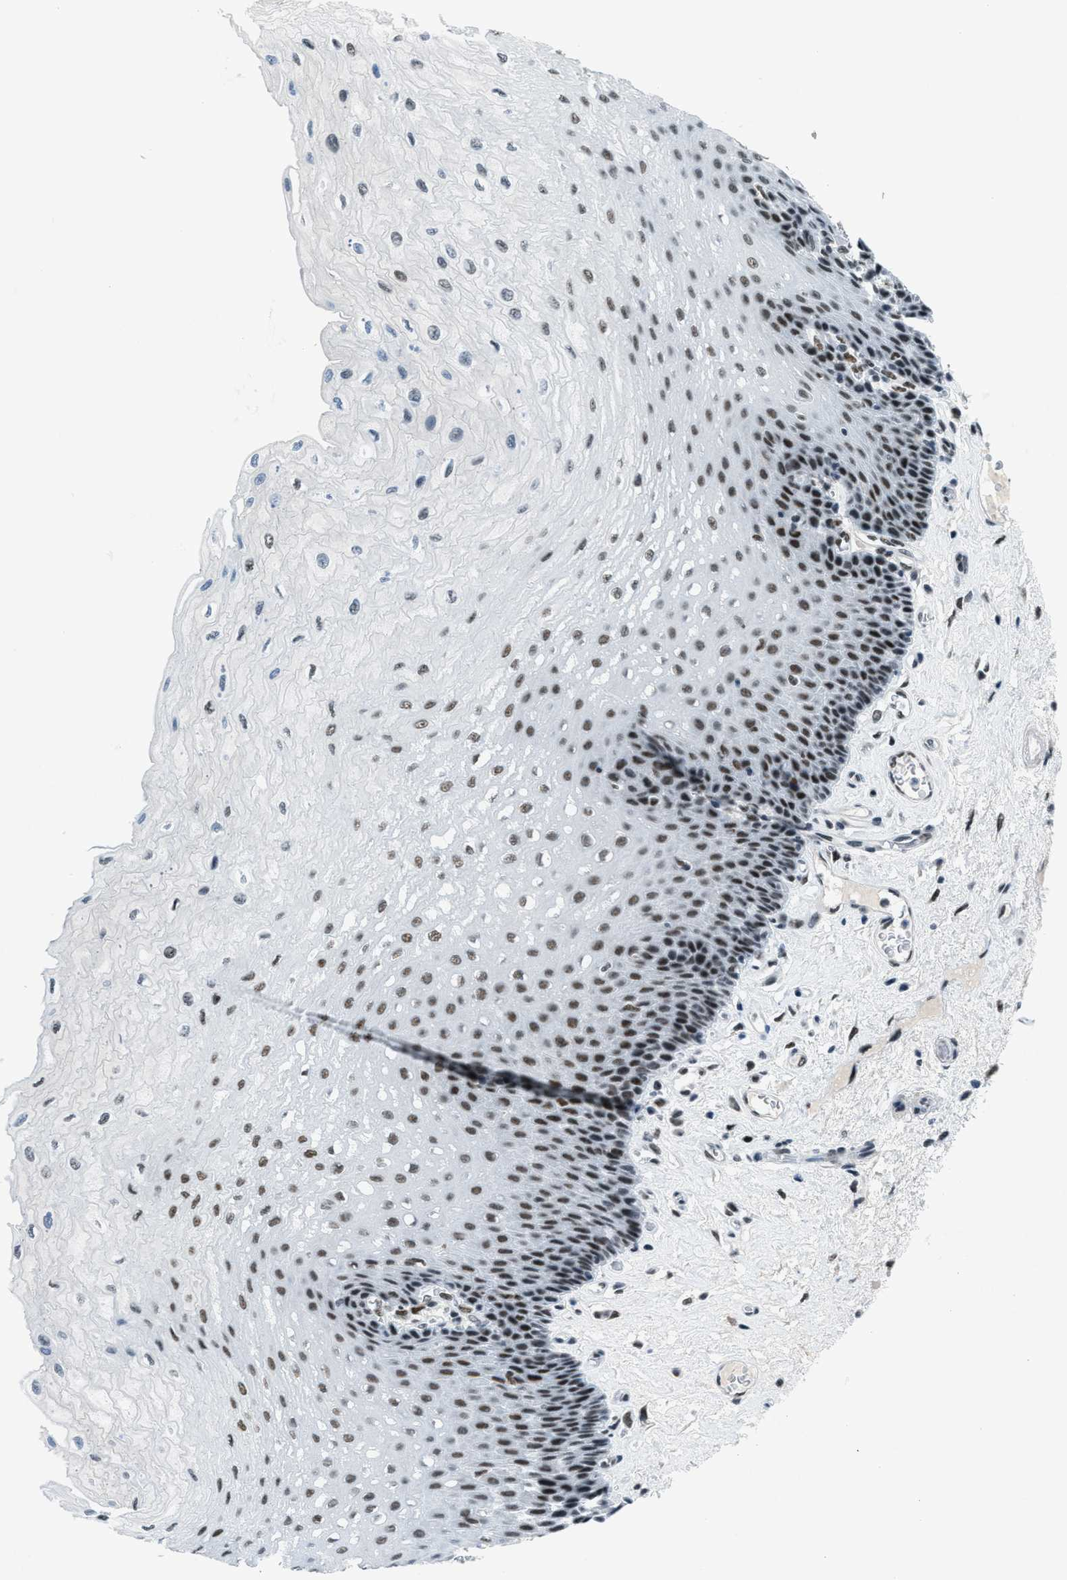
{"staining": {"intensity": "moderate", "quantity": ">75%", "location": "nuclear"}, "tissue": "esophagus", "cell_type": "Squamous epithelial cells", "image_type": "normal", "snomed": [{"axis": "morphology", "description": "Normal tissue, NOS"}, {"axis": "topography", "description": "Esophagus"}], "caption": "Esophagus stained with DAB immunohistochemistry (IHC) demonstrates medium levels of moderate nuclear staining in about >75% of squamous epithelial cells.", "gene": "GATAD2B", "patient": {"sex": "female", "age": 72}}